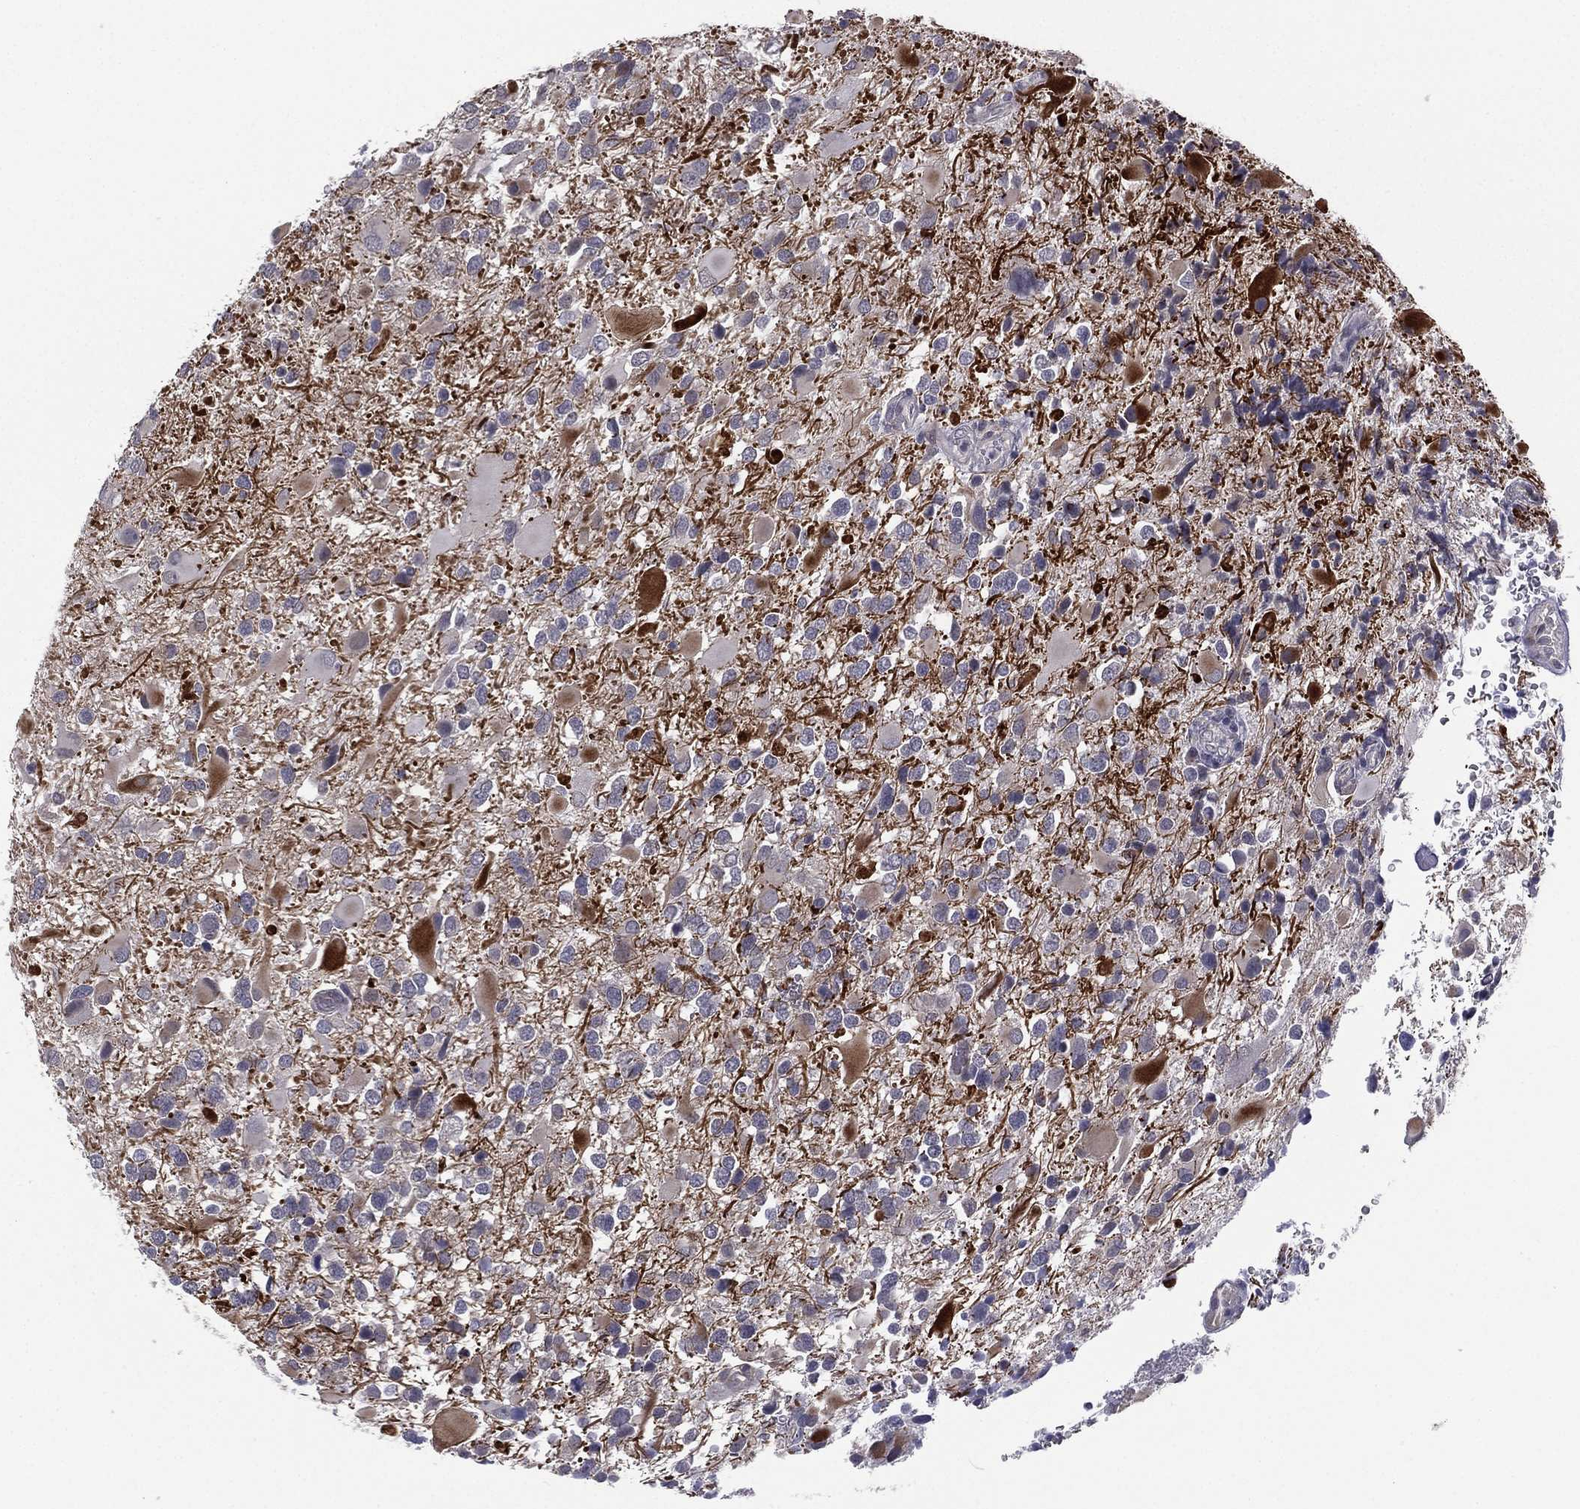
{"staining": {"intensity": "negative", "quantity": "none", "location": "none"}, "tissue": "glioma", "cell_type": "Tumor cells", "image_type": "cancer", "snomed": [{"axis": "morphology", "description": "Glioma, malignant, Low grade"}, {"axis": "topography", "description": "Brain"}], "caption": "The IHC photomicrograph has no significant positivity in tumor cells of glioma tissue. (Brightfield microscopy of DAB immunohistochemistry at high magnification).", "gene": "ACTRT2", "patient": {"sex": "female", "age": 32}}